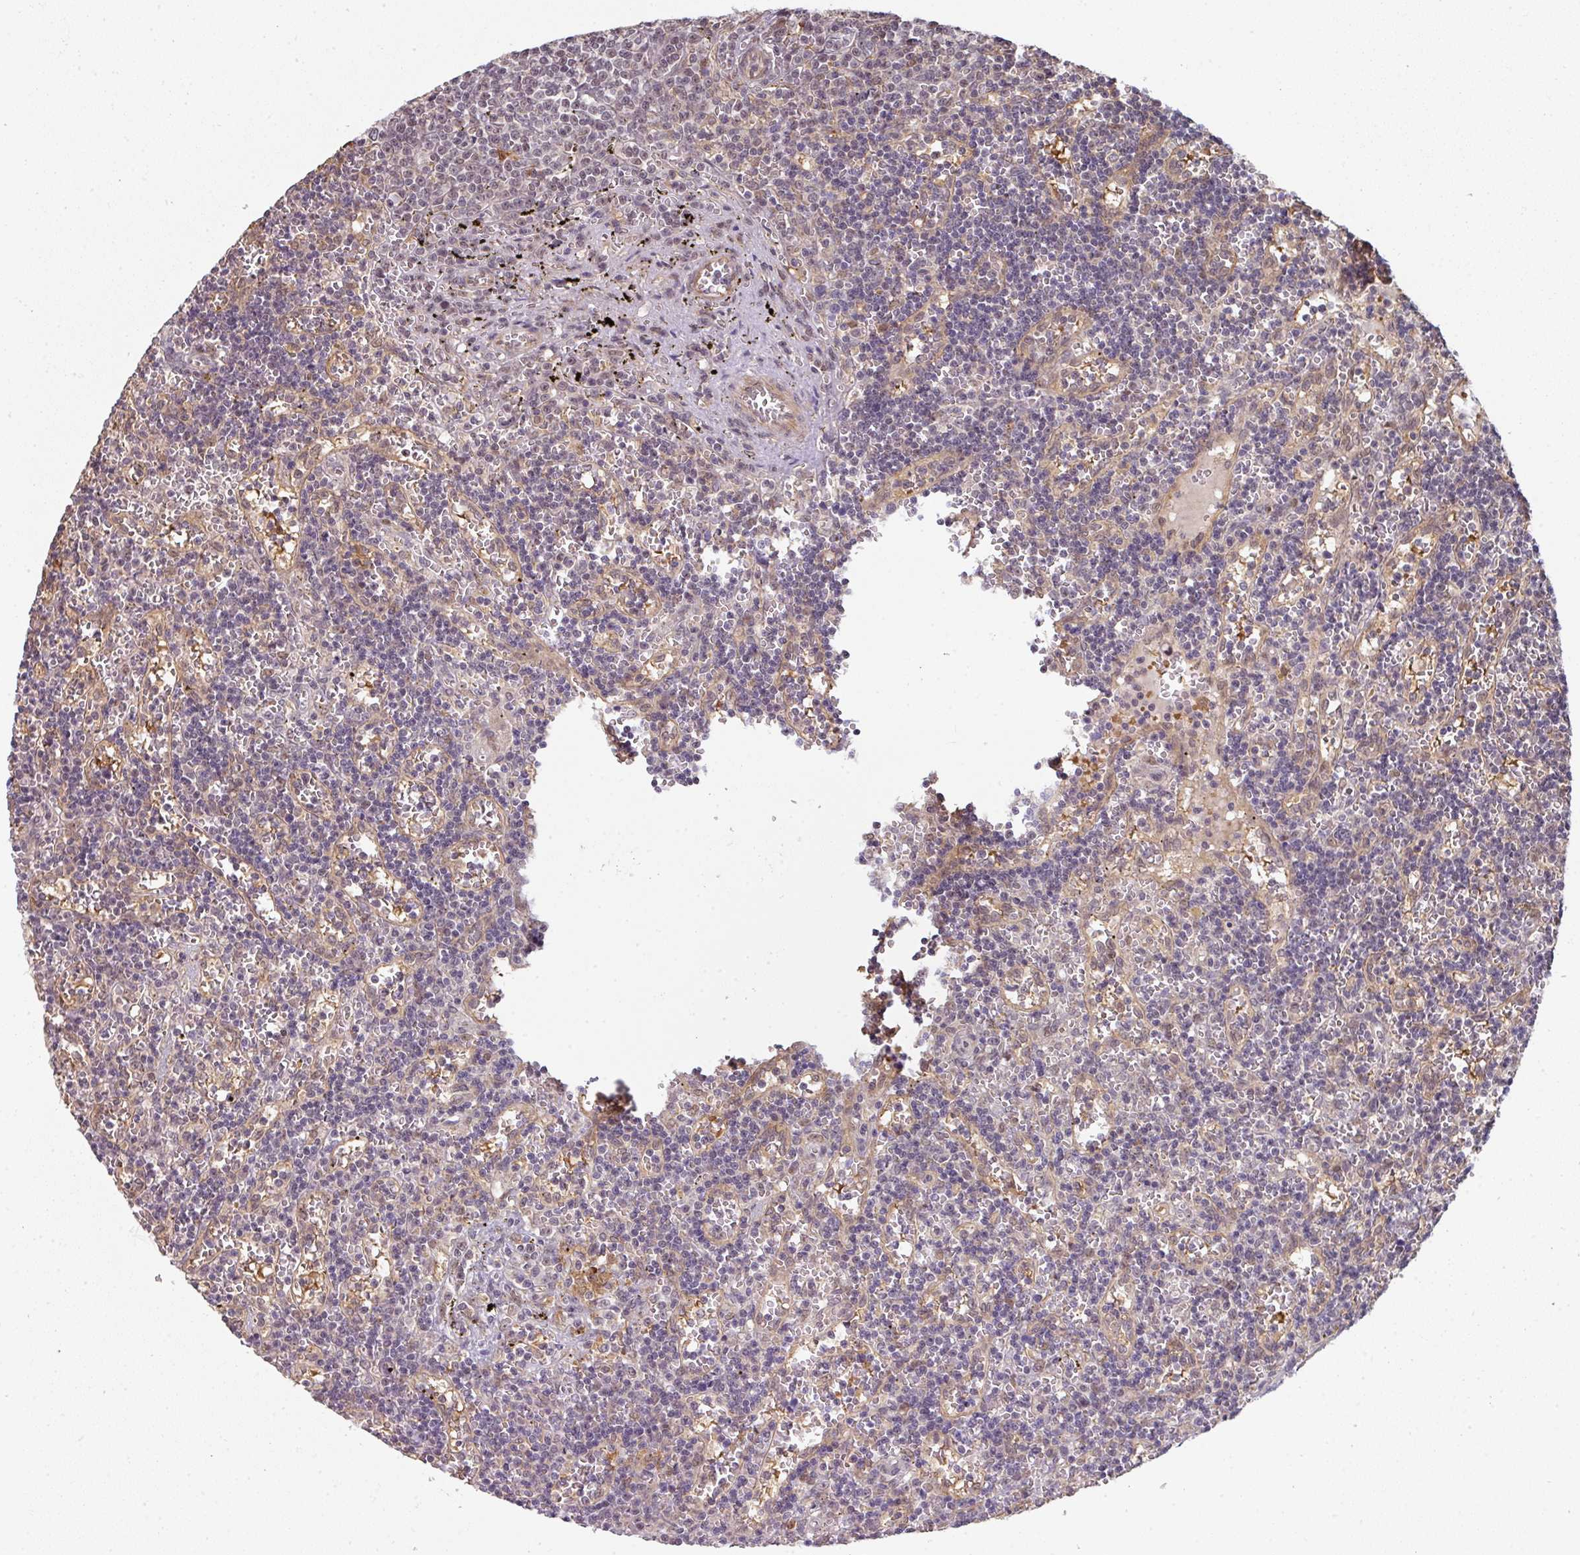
{"staining": {"intensity": "negative", "quantity": "none", "location": "none"}, "tissue": "lymphoma", "cell_type": "Tumor cells", "image_type": "cancer", "snomed": [{"axis": "morphology", "description": "Malignant lymphoma, non-Hodgkin's type, Low grade"}, {"axis": "topography", "description": "Spleen"}], "caption": "This is an IHC histopathology image of human malignant lymphoma, non-Hodgkin's type (low-grade). There is no staining in tumor cells.", "gene": "GTF2H3", "patient": {"sex": "male", "age": 60}}